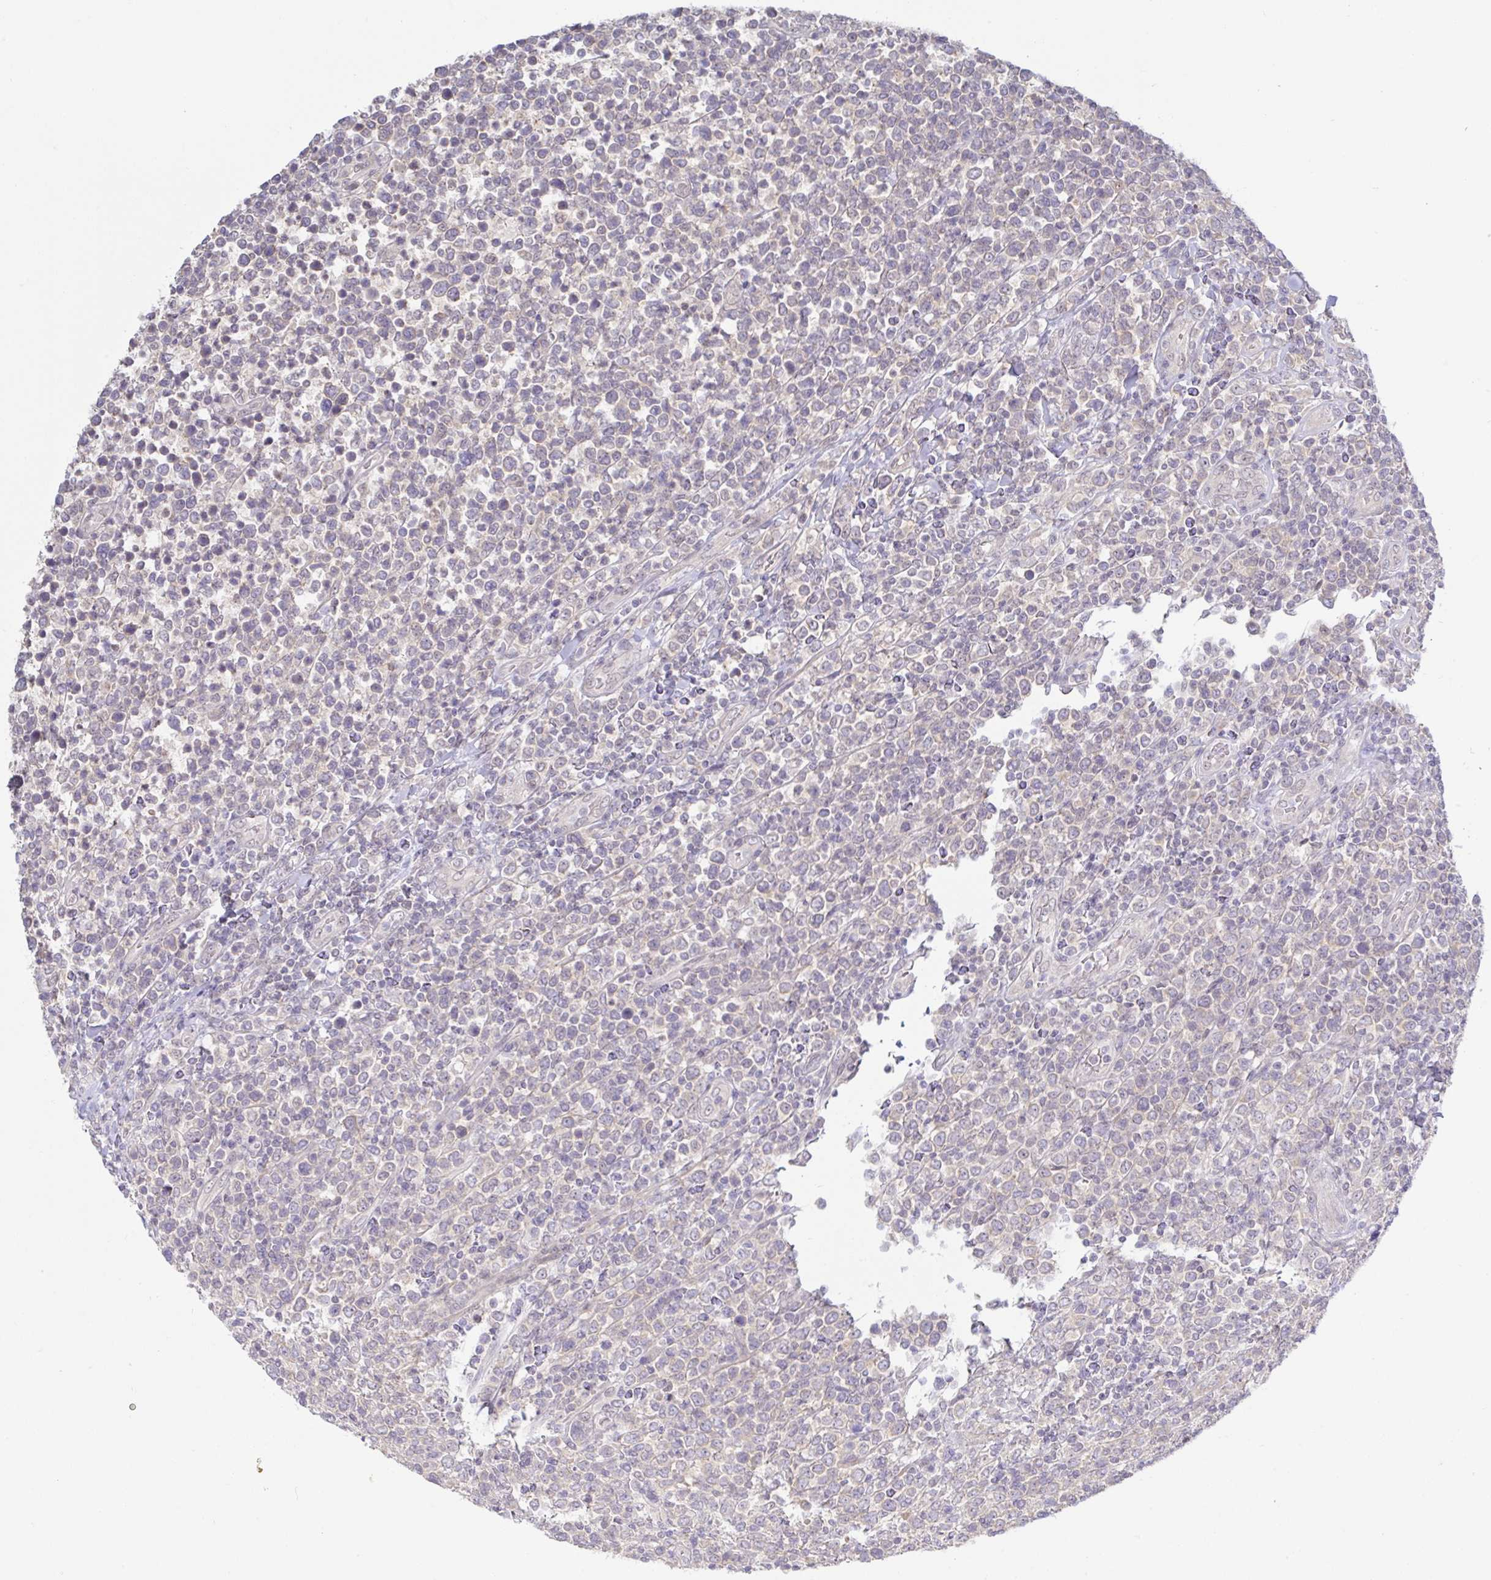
{"staining": {"intensity": "negative", "quantity": "none", "location": "none"}, "tissue": "lymphoma", "cell_type": "Tumor cells", "image_type": "cancer", "snomed": [{"axis": "morphology", "description": "Malignant lymphoma, non-Hodgkin's type, High grade"}, {"axis": "topography", "description": "Soft tissue"}], "caption": "Human malignant lymphoma, non-Hodgkin's type (high-grade) stained for a protein using immunohistochemistry demonstrates no expression in tumor cells.", "gene": "HYPK", "patient": {"sex": "female", "age": 56}}